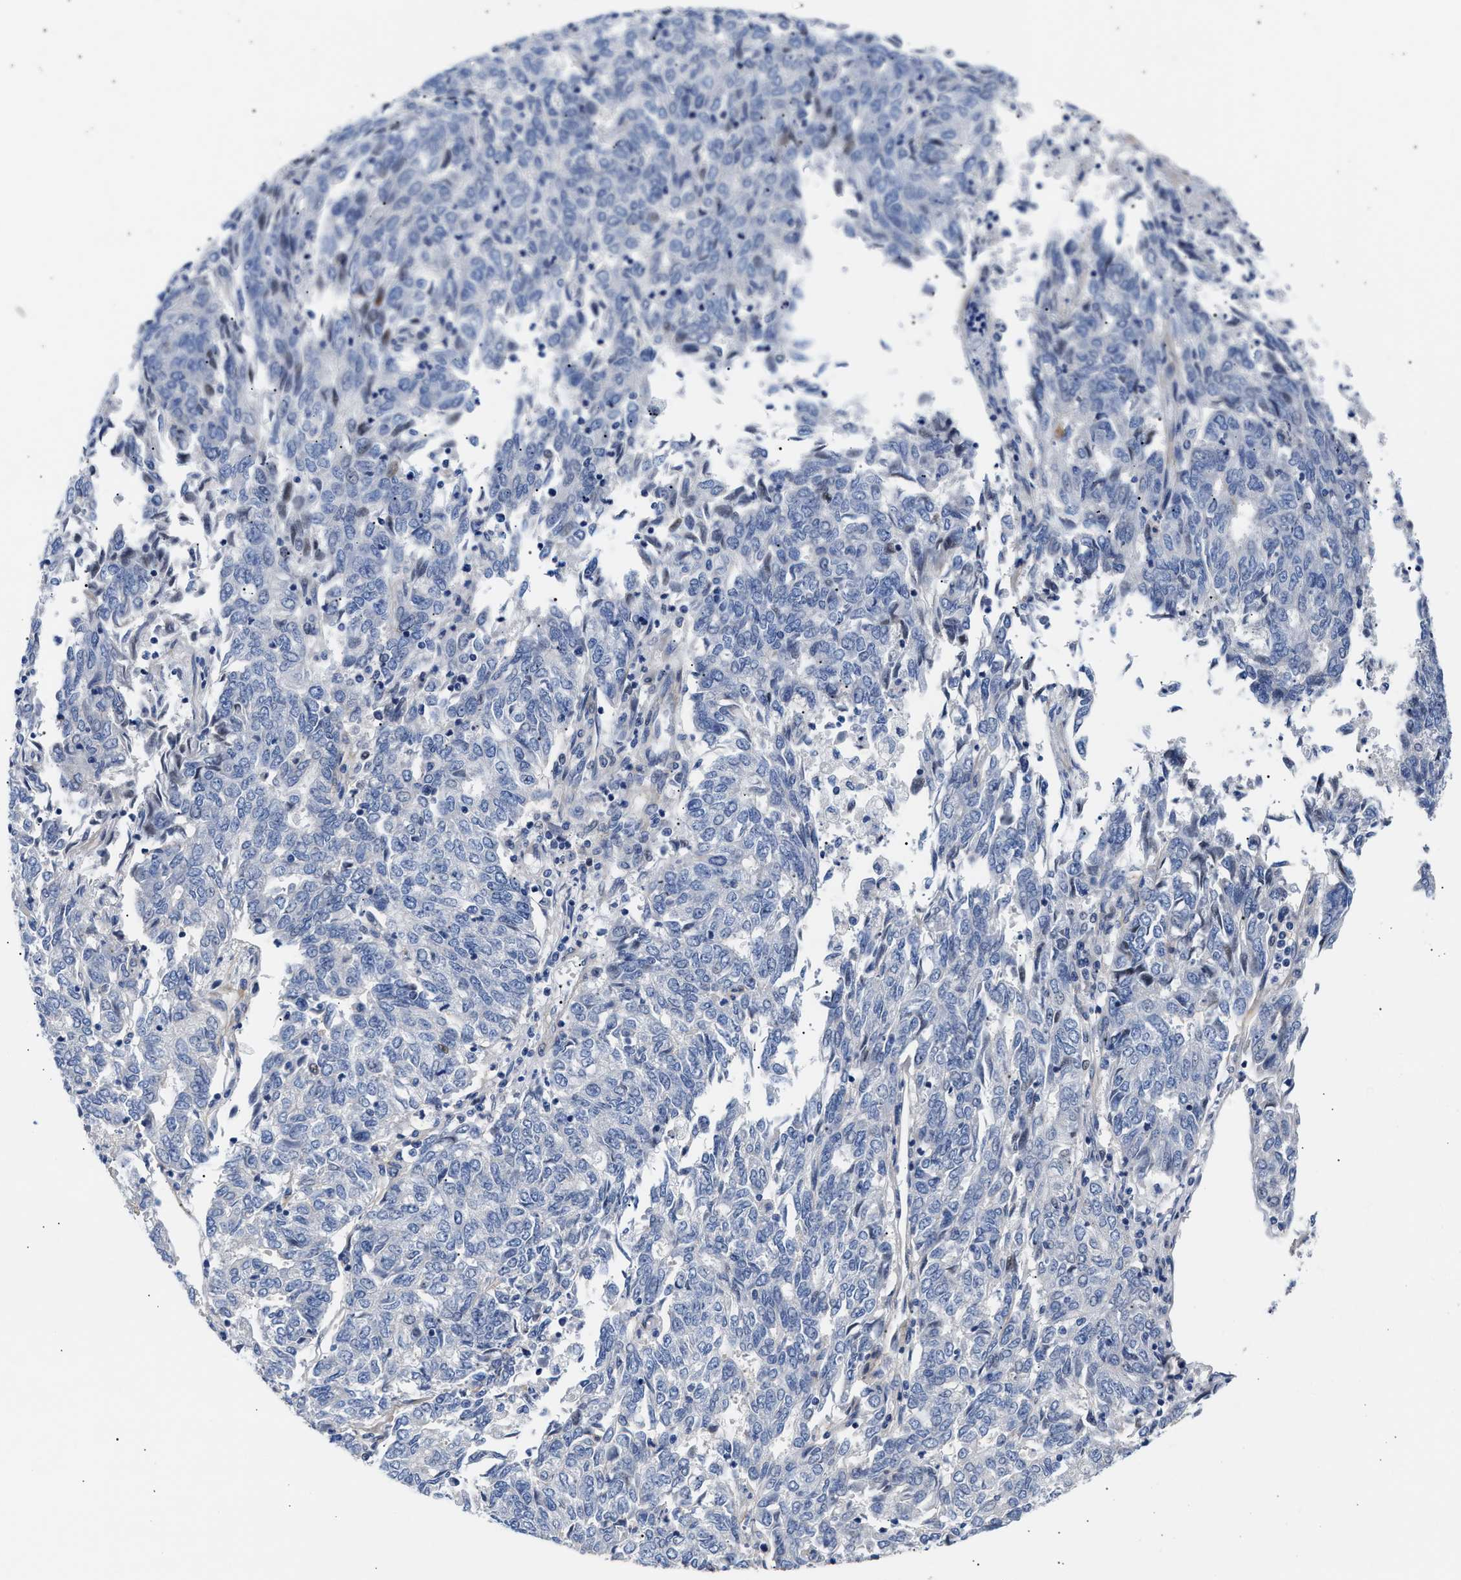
{"staining": {"intensity": "negative", "quantity": "none", "location": "none"}, "tissue": "endometrial cancer", "cell_type": "Tumor cells", "image_type": "cancer", "snomed": [{"axis": "morphology", "description": "Adenocarcinoma, NOS"}, {"axis": "topography", "description": "Endometrium"}], "caption": "Tumor cells show no significant protein positivity in endometrial cancer.", "gene": "ACTL7B", "patient": {"sex": "female", "age": 80}}